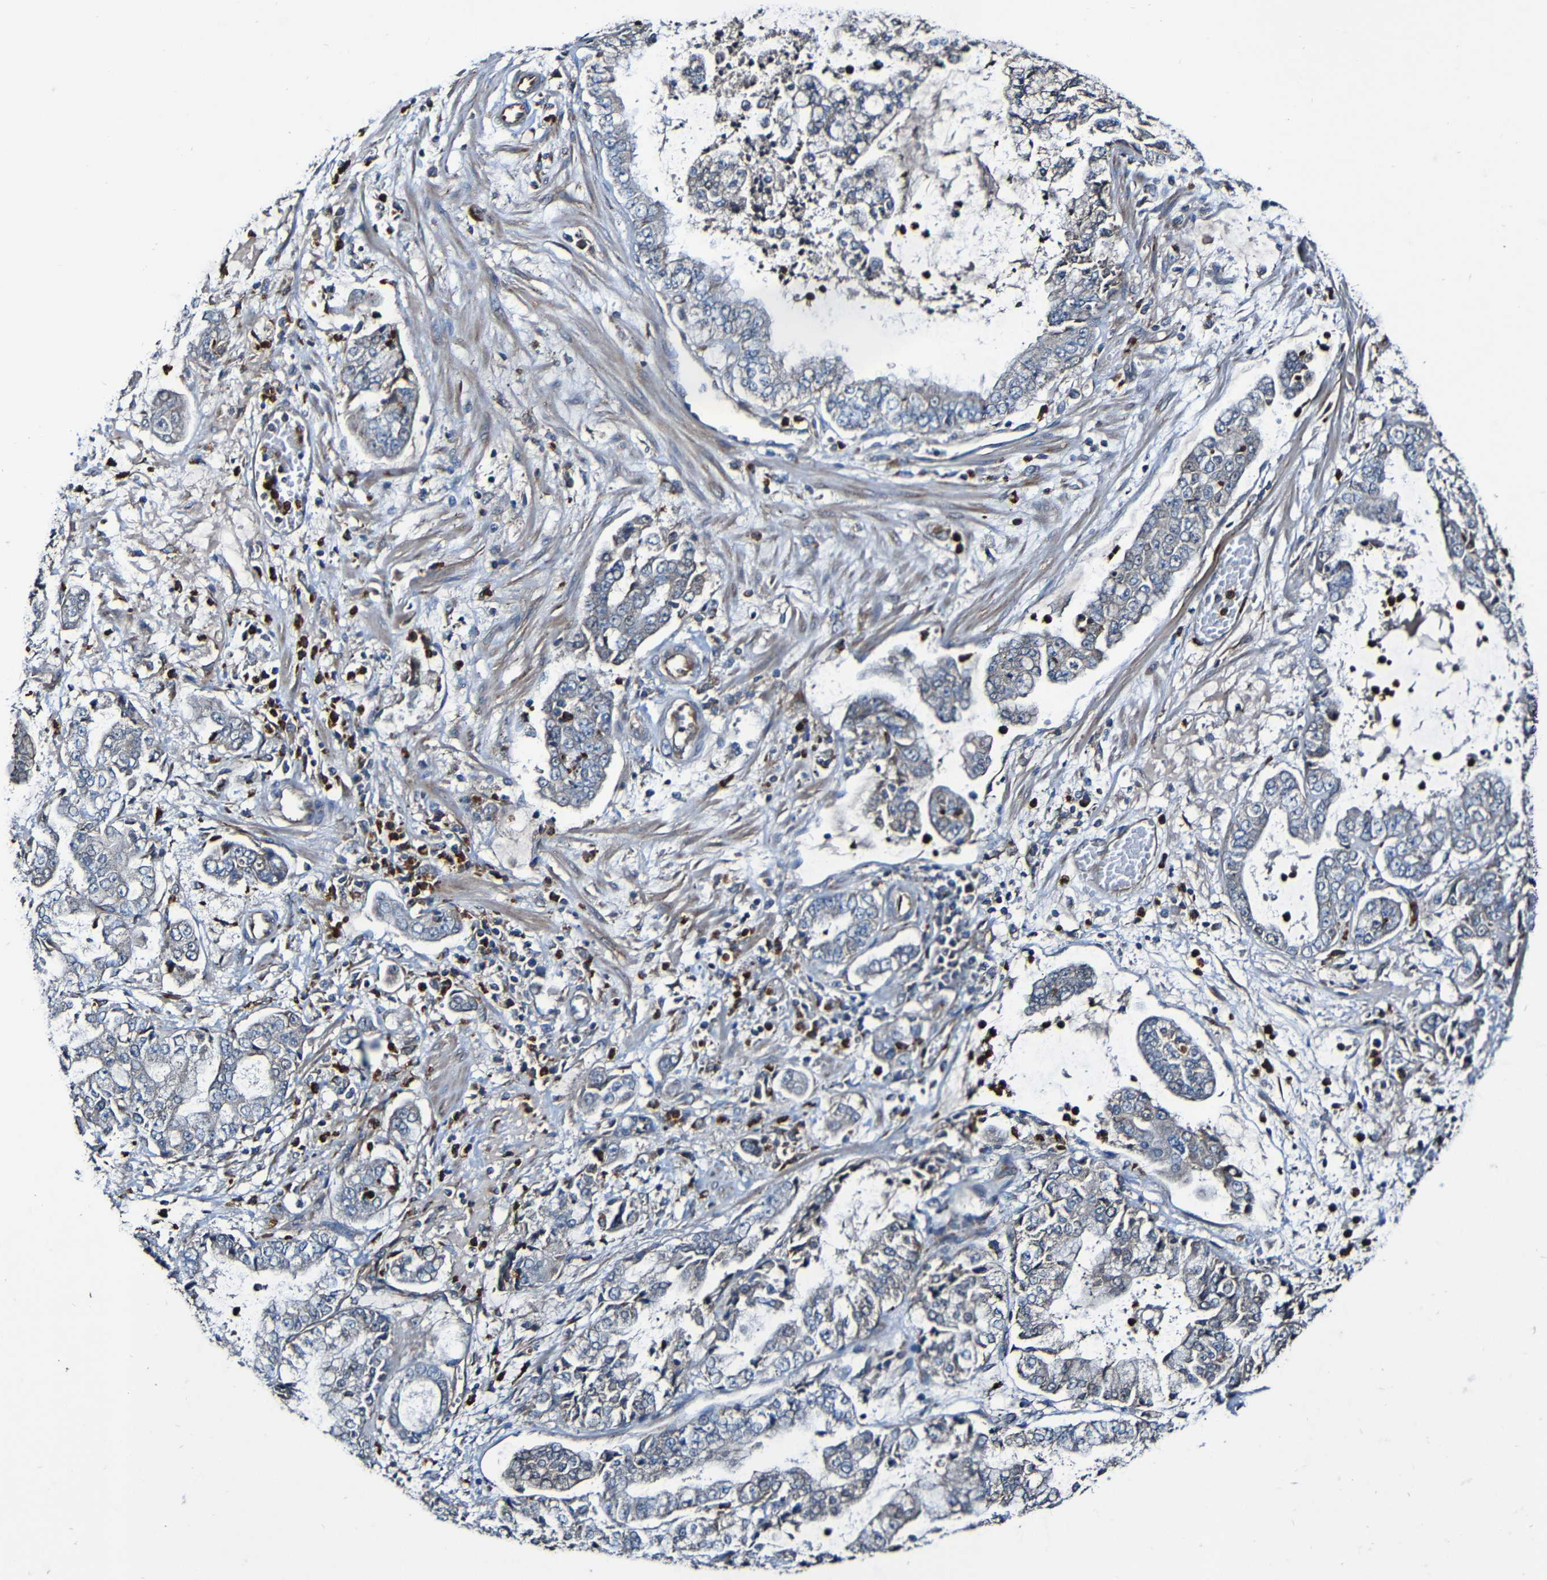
{"staining": {"intensity": "weak", "quantity": "<25%", "location": "cytoplasmic/membranous"}, "tissue": "stomach cancer", "cell_type": "Tumor cells", "image_type": "cancer", "snomed": [{"axis": "morphology", "description": "Adenocarcinoma, NOS"}, {"axis": "topography", "description": "Stomach"}], "caption": "Photomicrograph shows no significant protein expression in tumor cells of stomach cancer (adenocarcinoma). (DAB (3,3'-diaminobenzidine) immunohistochemistry with hematoxylin counter stain).", "gene": "ADAM15", "patient": {"sex": "male", "age": 76}}